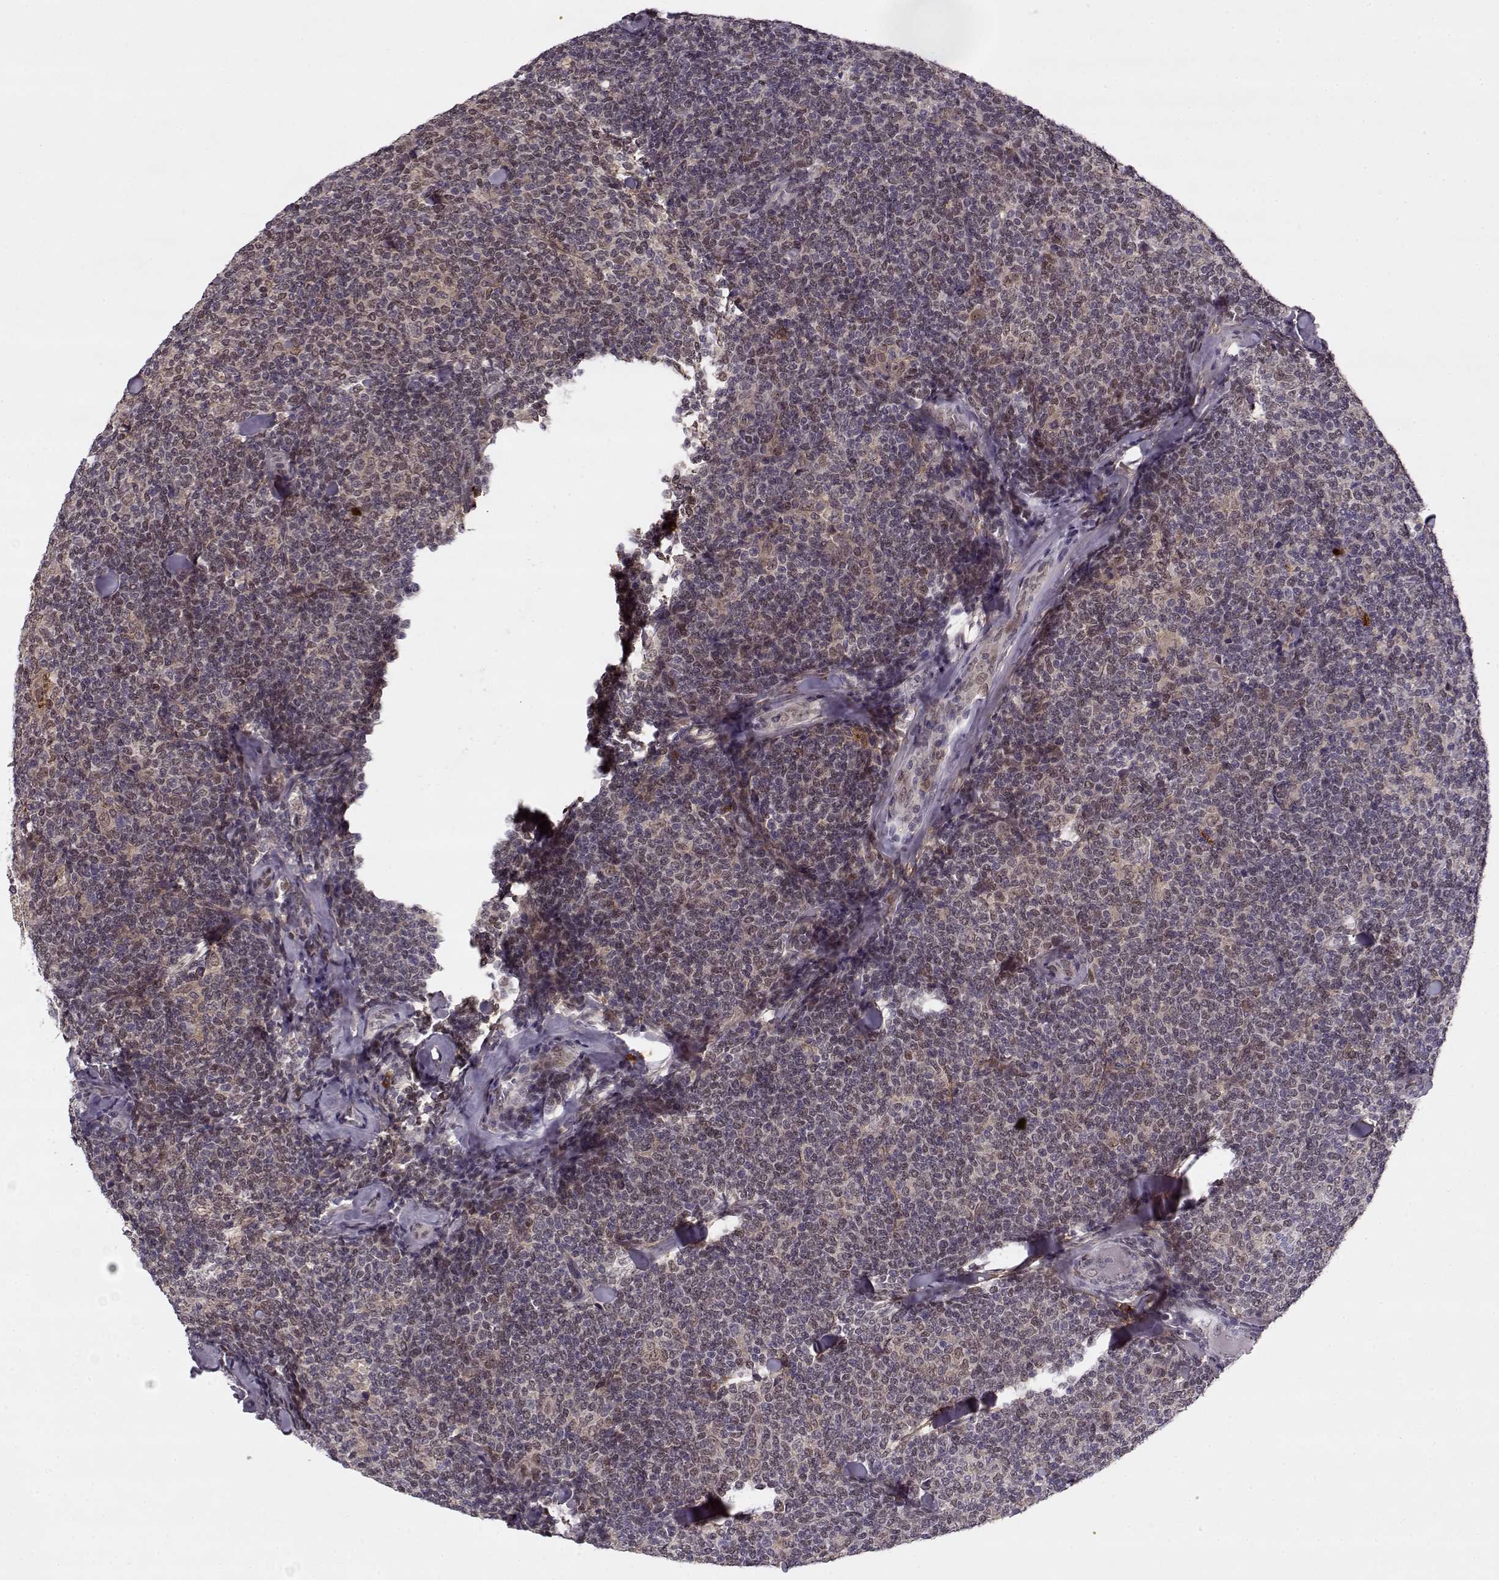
{"staining": {"intensity": "negative", "quantity": "none", "location": "none"}, "tissue": "lymphoma", "cell_type": "Tumor cells", "image_type": "cancer", "snomed": [{"axis": "morphology", "description": "Malignant lymphoma, non-Hodgkin's type, Low grade"}, {"axis": "topography", "description": "Lymph node"}], "caption": "An immunohistochemistry histopathology image of lymphoma is shown. There is no staining in tumor cells of lymphoma.", "gene": "DENND4B", "patient": {"sex": "female", "age": 56}}